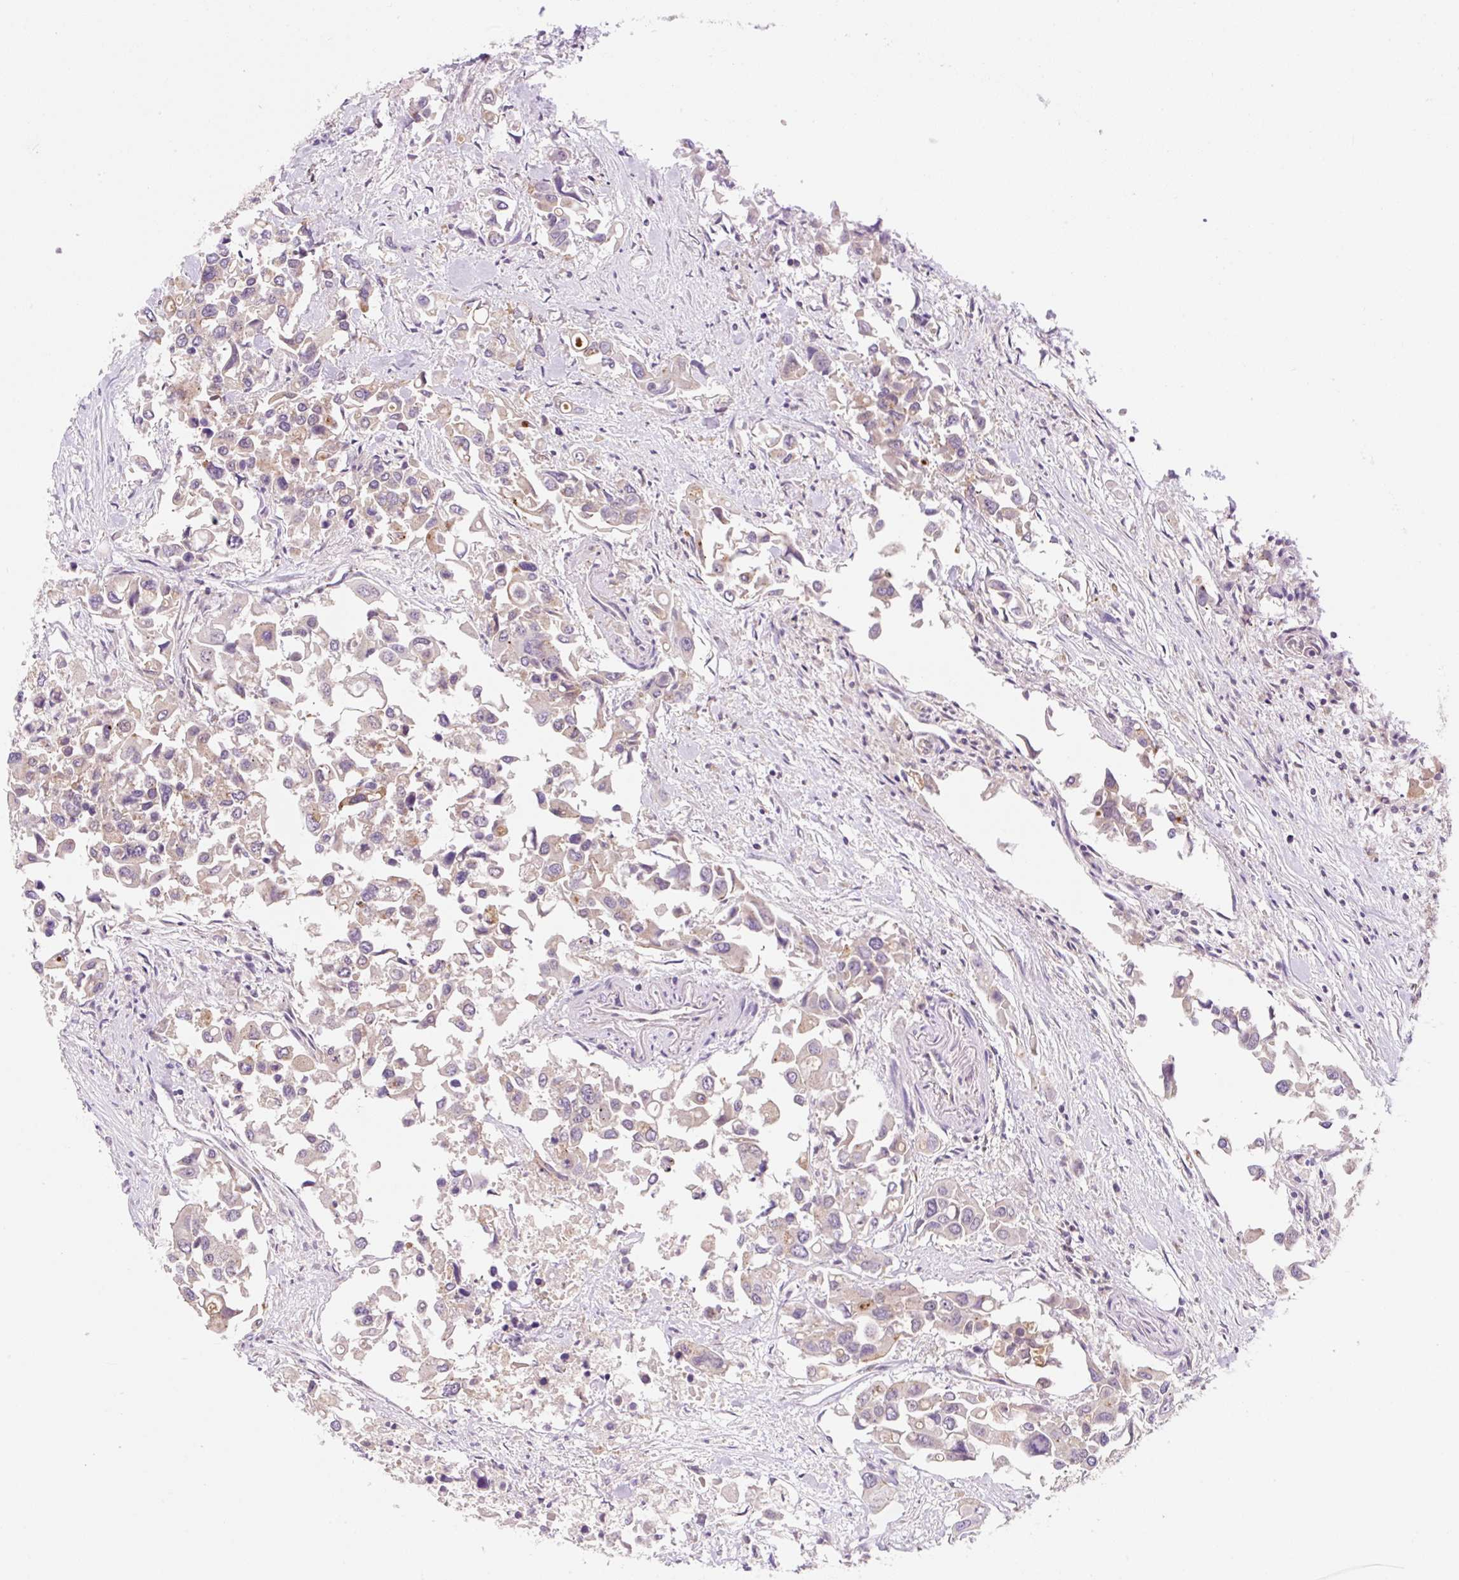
{"staining": {"intensity": "weak", "quantity": "<25%", "location": "cytoplasmic/membranous"}, "tissue": "colorectal cancer", "cell_type": "Tumor cells", "image_type": "cancer", "snomed": [{"axis": "morphology", "description": "Adenocarcinoma, NOS"}, {"axis": "topography", "description": "Colon"}], "caption": "A histopathology image of colorectal cancer (adenocarcinoma) stained for a protein reveals no brown staining in tumor cells. The staining is performed using DAB (3,3'-diaminobenzidine) brown chromogen with nuclei counter-stained in using hematoxylin.", "gene": "VPS4A", "patient": {"sex": "male", "age": 77}}